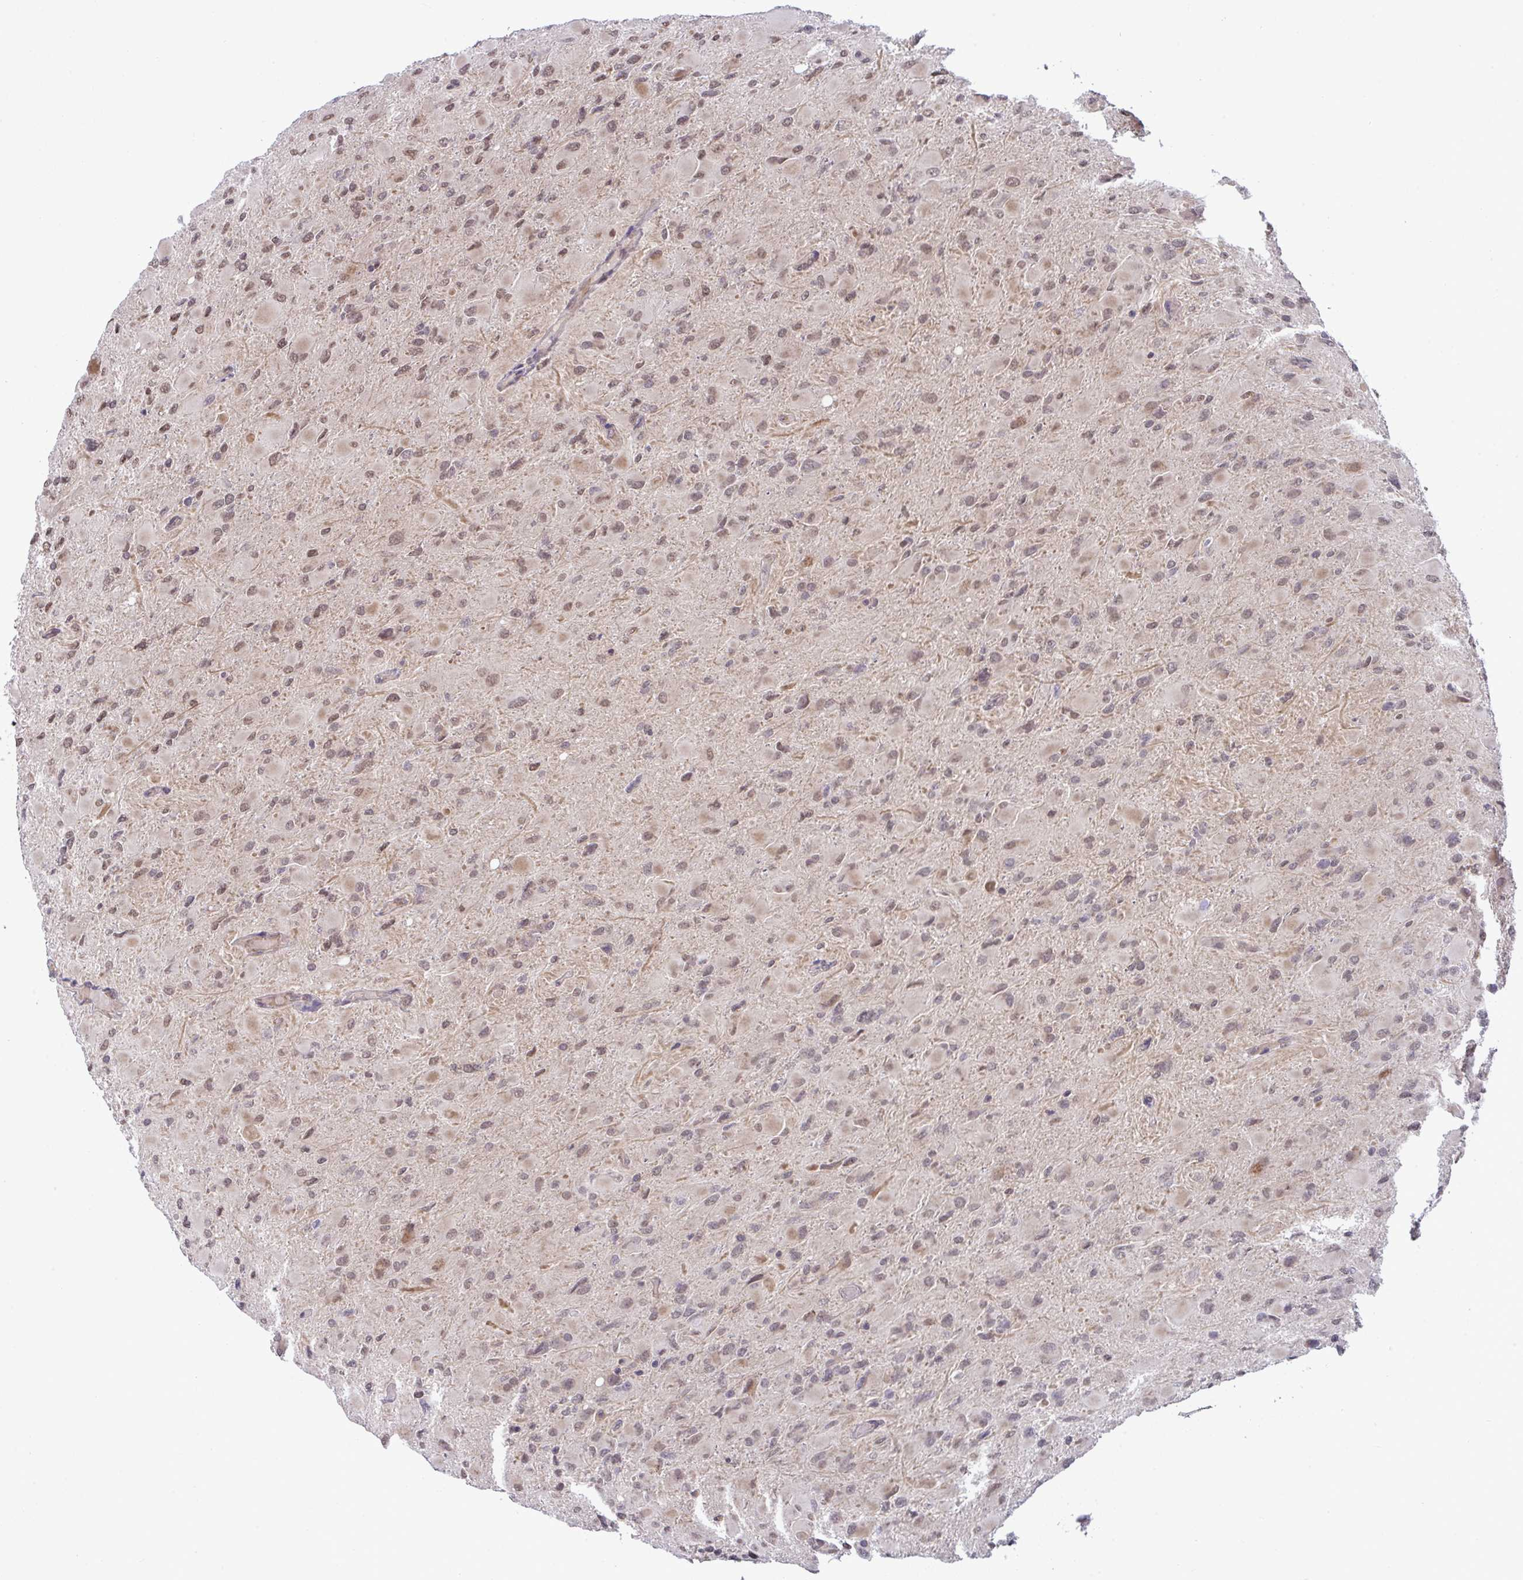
{"staining": {"intensity": "moderate", "quantity": ">75%", "location": "cytoplasmic/membranous,nuclear"}, "tissue": "glioma", "cell_type": "Tumor cells", "image_type": "cancer", "snomed": [{"axis": "morphology", "description": "Glioma, malignant, High grade"}, {"axis": "topography", "description": "Cerebral cortex"}], "caption": "IHC of glioma reveals medium levels of moderate cytoplasmic/membranous and nuclear staining in approximately >75% of tumor cells.", "gene": "C9orf64", "patient": {"sex": "female", "age": 36}}